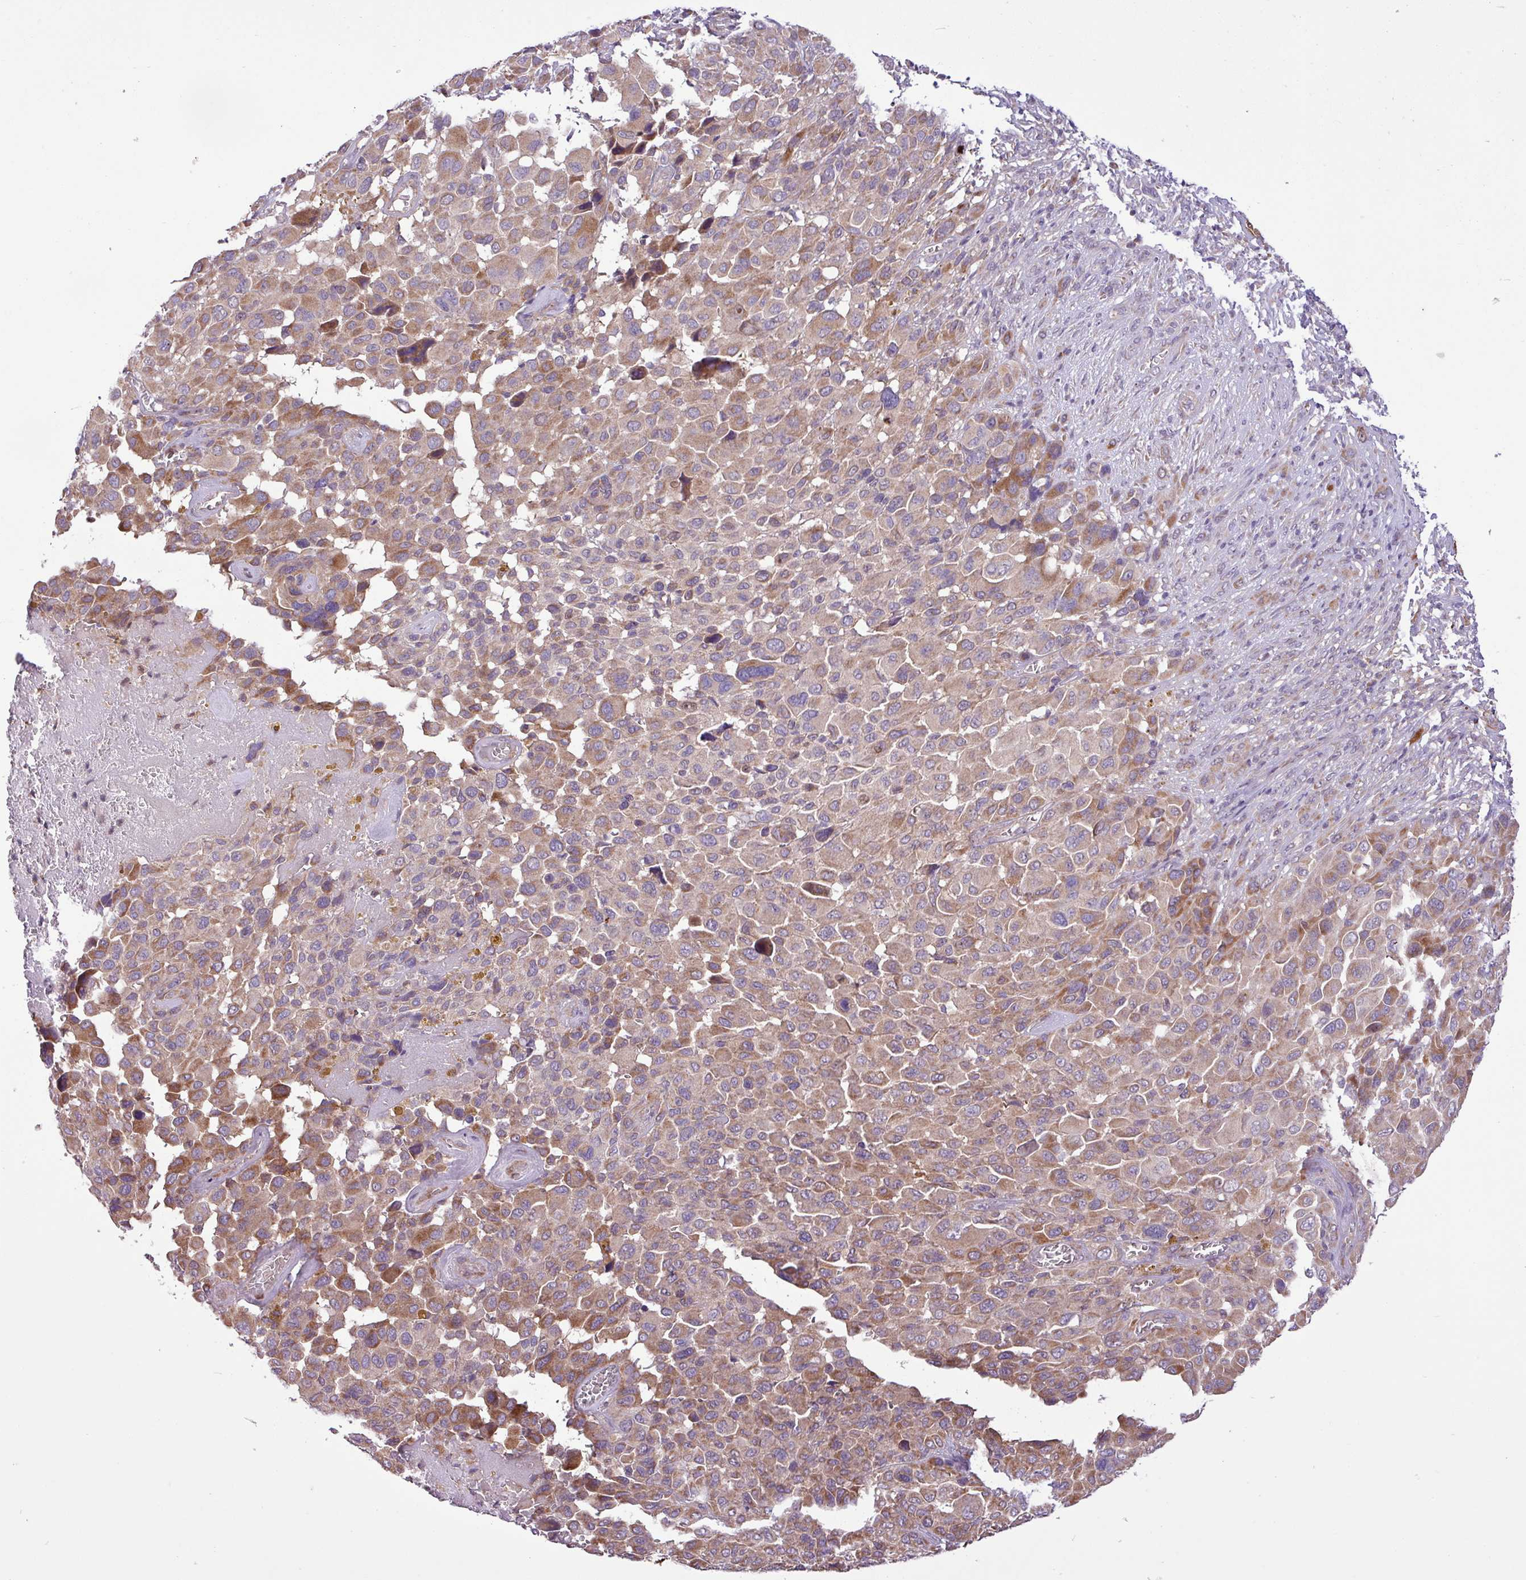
{"staining": {"intensity": "moderate", "quantity": "<25%", "location": "cytoplasmic/membranous"}, "tissue": "melanoma", "cell_type": "Tumor cells", "image_type": "cancer", "snomed": [{"axis": "morphology", "description": "Malignant melanoma, NOS"}, {"axis": "topography", "description": "Skin of trunk"}], "caption": "Human malignant melanoma stained with a brown dye exhibits moderate cytoplasmic/membranous positive expression in approximately <25% of tumor cells.", "gene": "TIMM10B", "patient": {"sex": "male", "age": 71}}